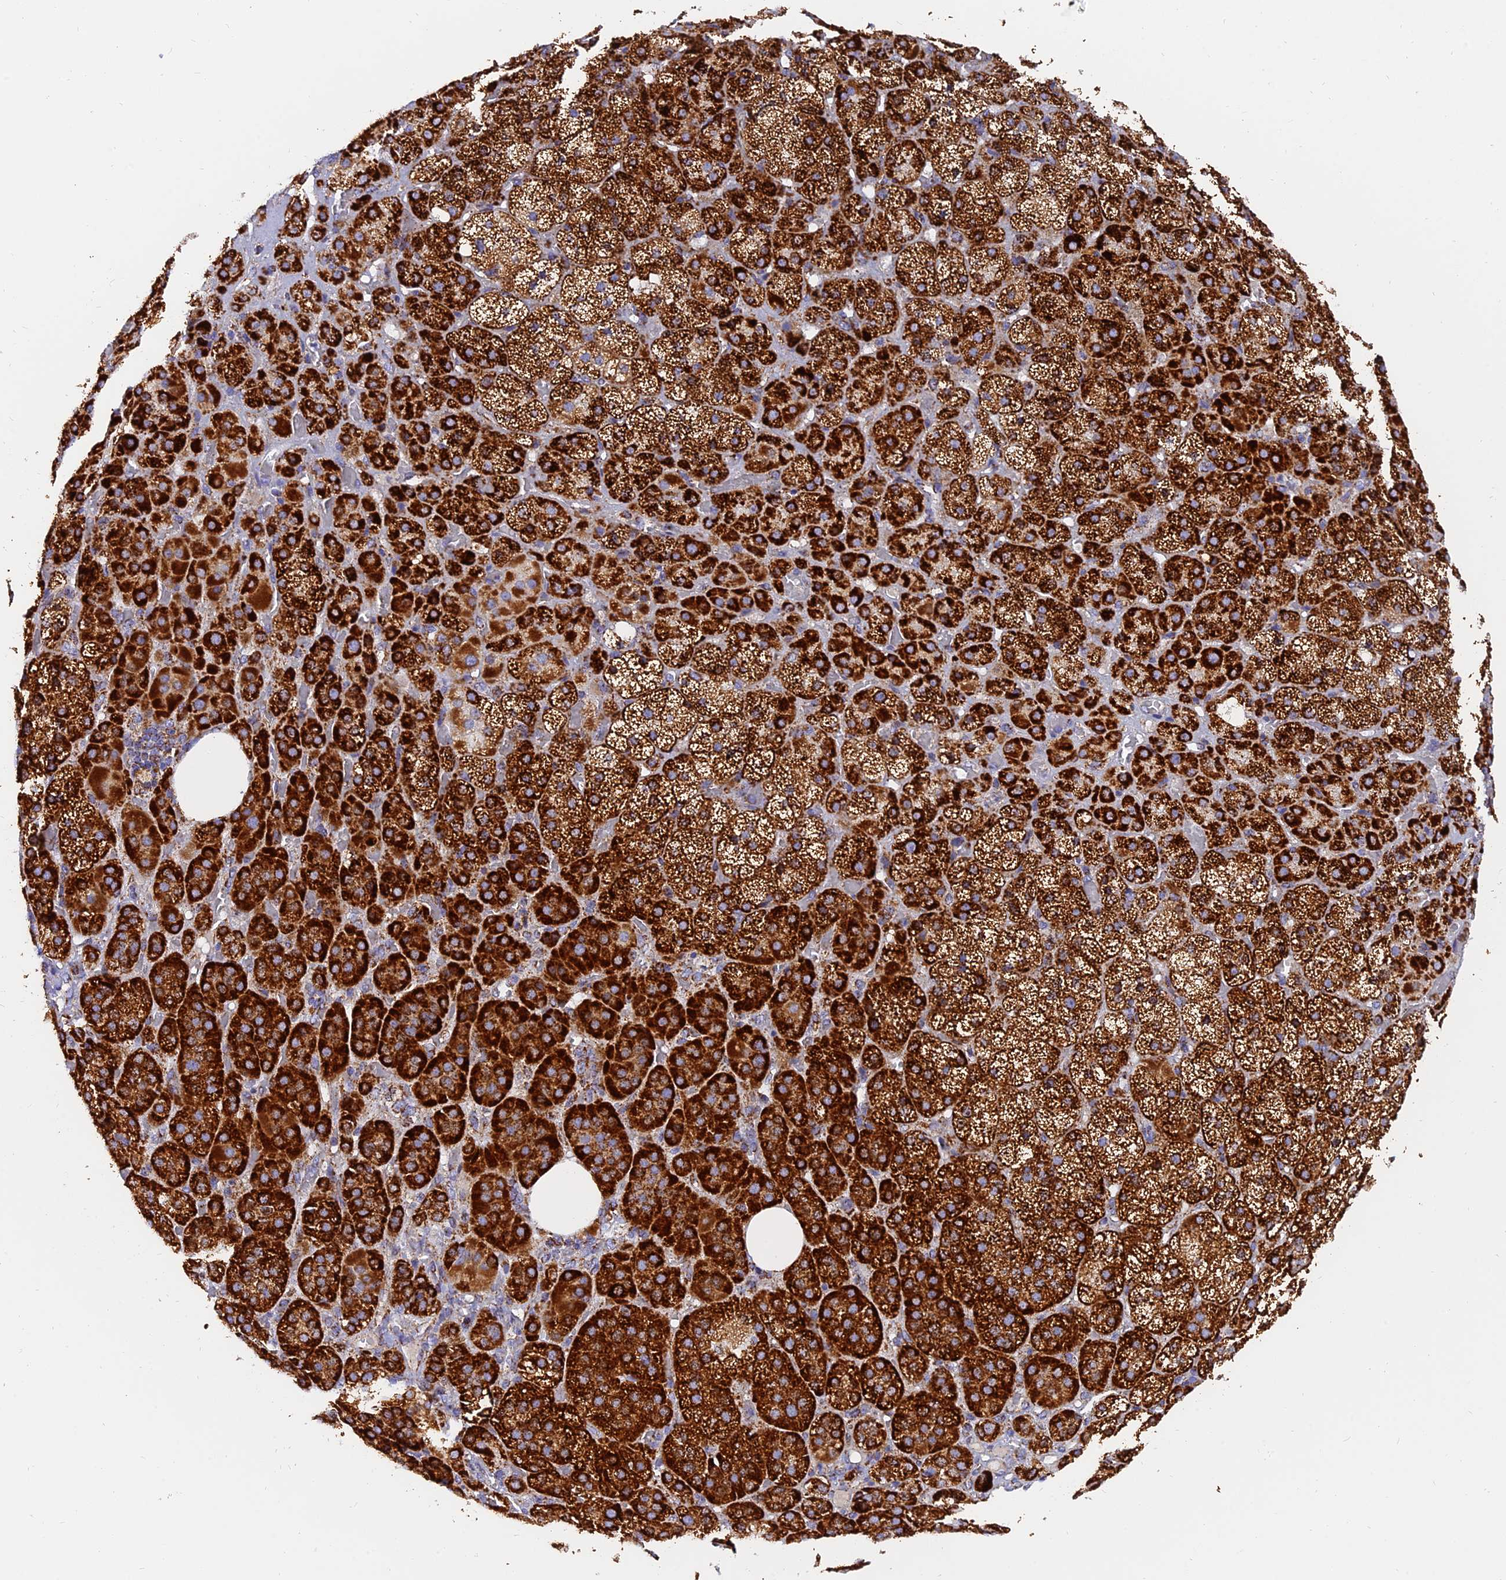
{"staining": {"intensity": "strong", "quantity": ">75%", "location": "cytoplasmic/membranous"}, "tissue": "adrenal gland", "cell_type": "Glandular cells", "image_type": "normal", "snomed": [{"axis": "morphology", "description": "Normal tissue, NOS"}, {"axis": "topography", "description": "Adrenal gland"}], "caption": "The histopathology image exhibits immunohistochemical staining of benign adrenal gland. There is strong cytoplasmic/membranous positivity is identified in about >75% of glandular cells.", "gene": "NDUFB6", "patient": {"sex": "male", "age": 57}}